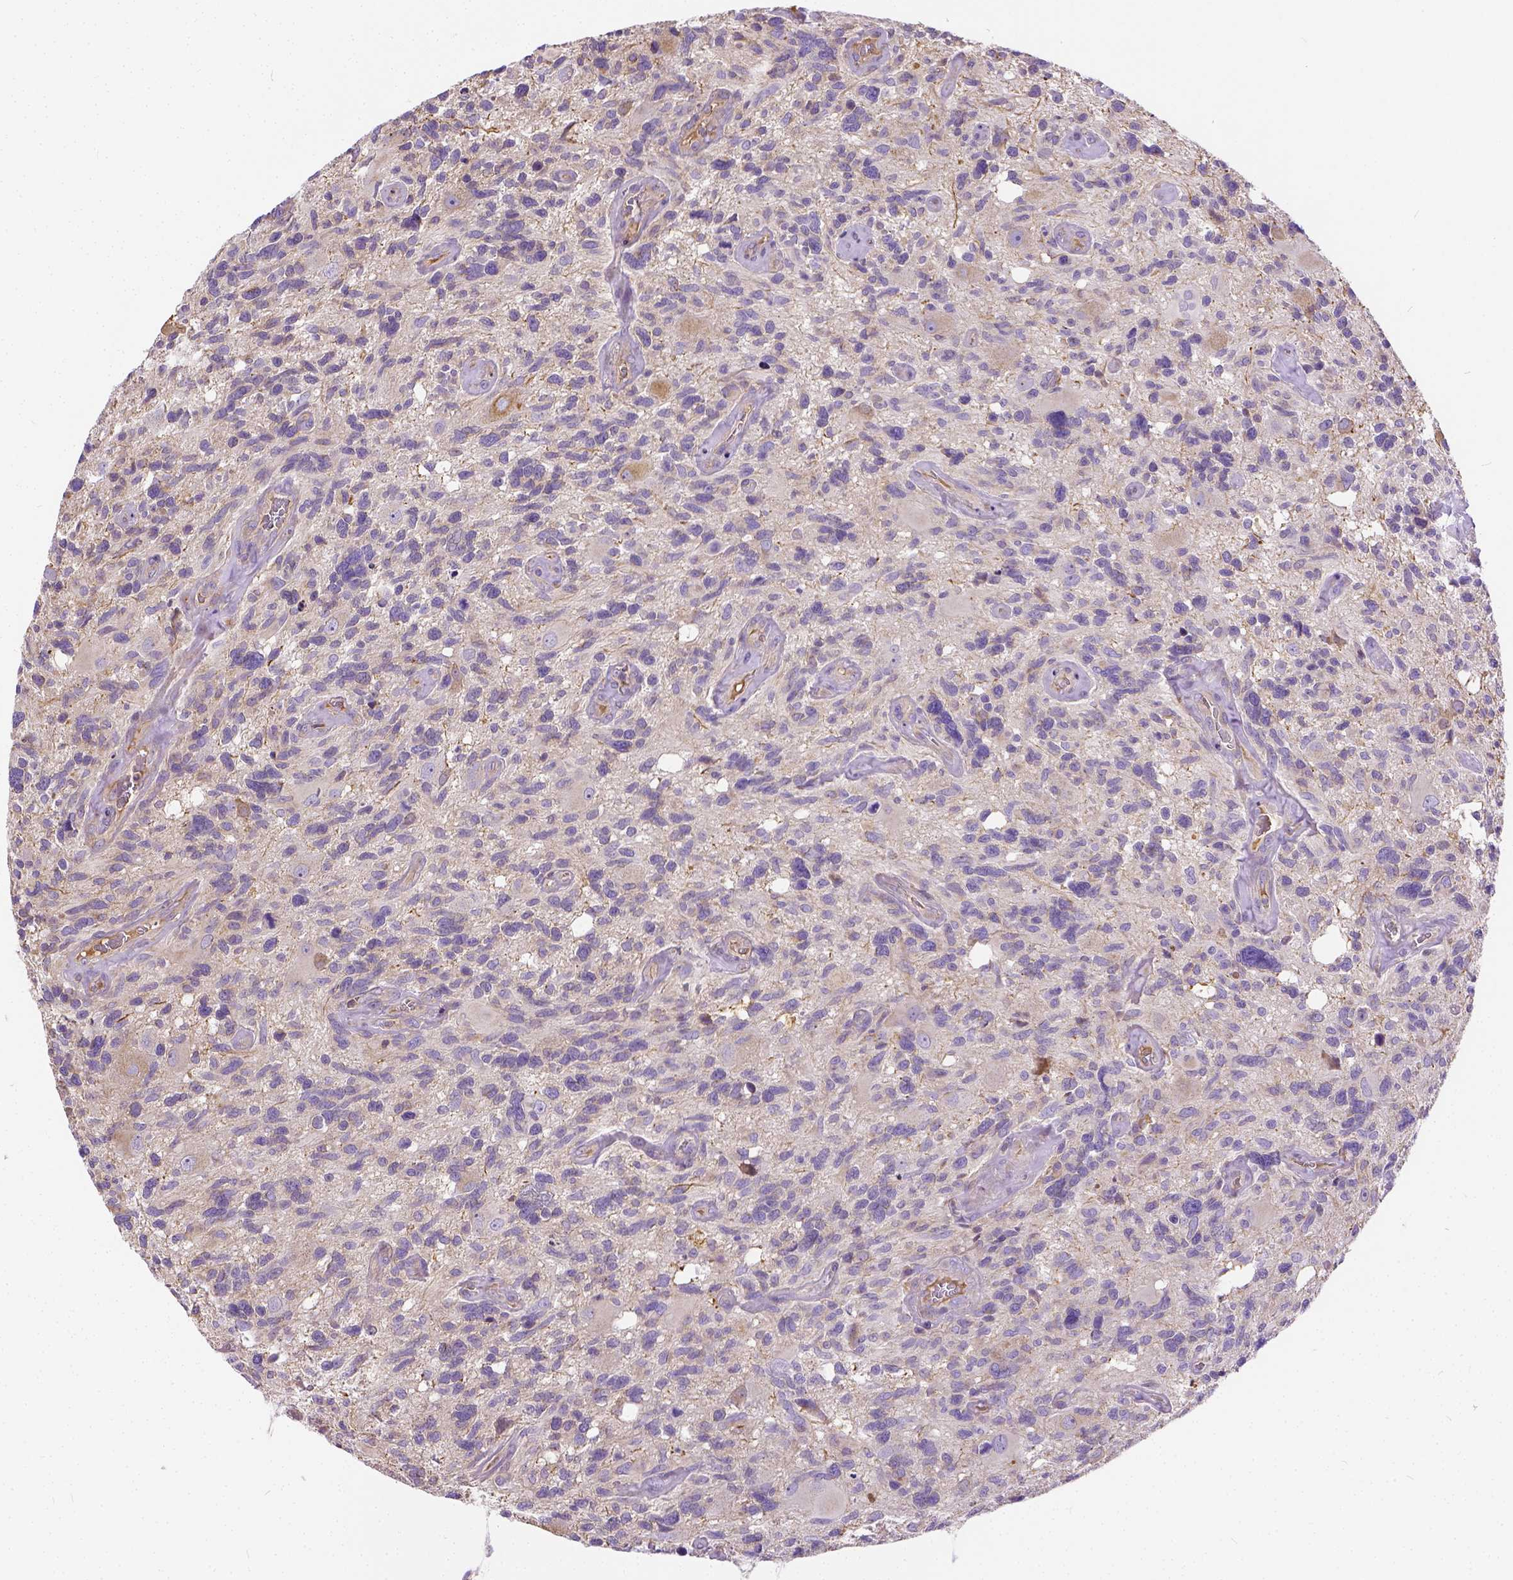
{"staining": {"intensity": "negative", "quantity": "none", "location": "none"}, "tissue": "glioma", "cell_type": "Tumor cells", "image_type": "cancer", "snomed": [{"axis": "morphology", "description": "Glioma, malignant, High grade"}, {"axis": "topography", "description": "Brain"}], "caption": "The photomicrograph reveals no significant staining in tumor cells of glioma.", "gene": "CADM4", "patient": {"sex": "male", "age": 49}}